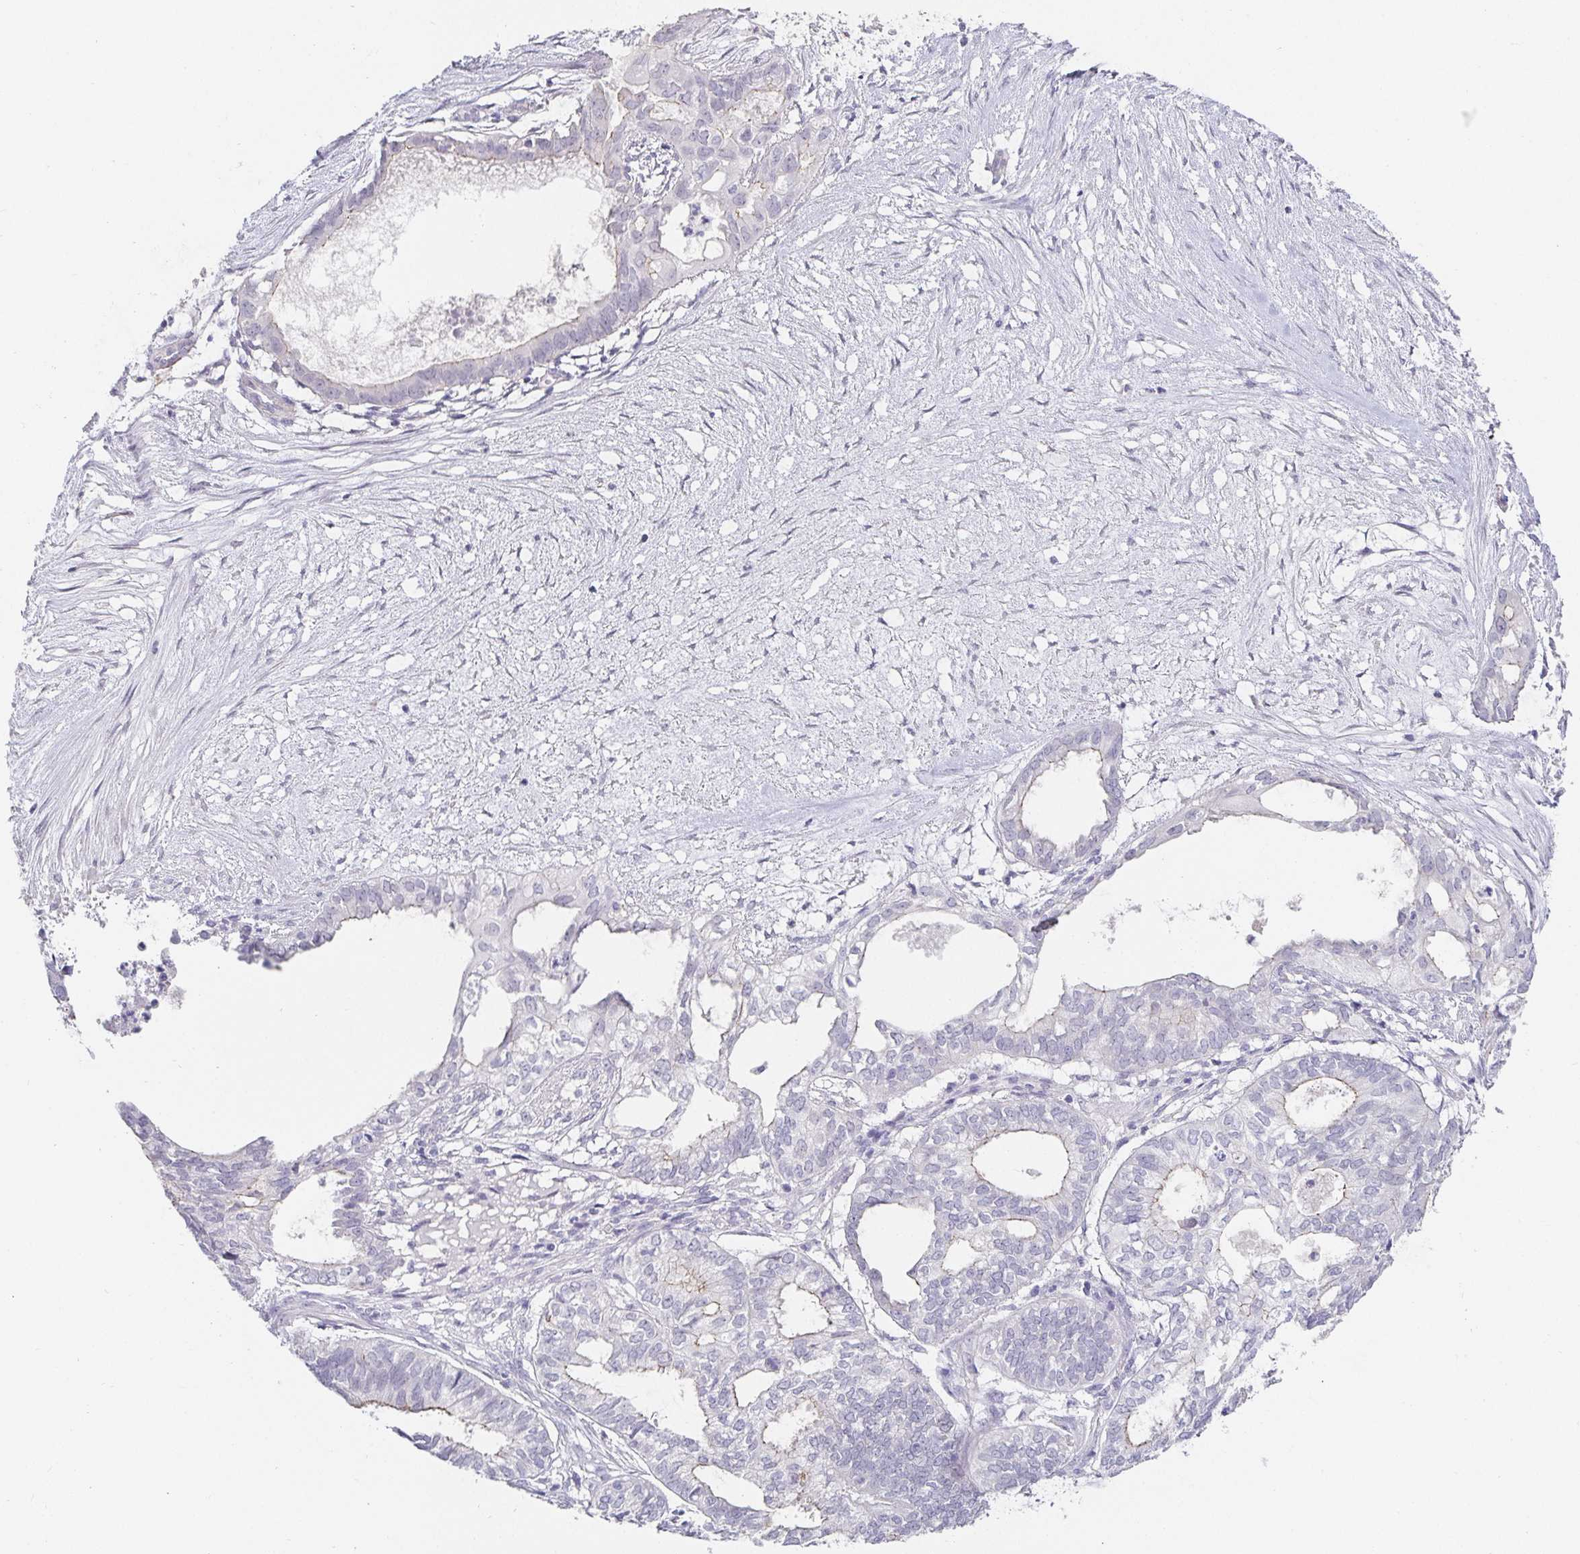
{"staining": {"intensity": "negative", "quantity": "none", "location": "none"}, "tissue": "ovarian cancer", "cell_type": "Tumor cells", "image_type": "cancer", "snomed": [{"axis": "morphology", "description": "Carcinoma, endometroid"}, {"axis": "topography", "description": "Ovary"}], "caption": "IHC of human ovarian cancer (endometroid carcinoma) reveals no staining in tumor cells.", "gene": "PDX1", "patient": {"sex": "female", "age": 64}}